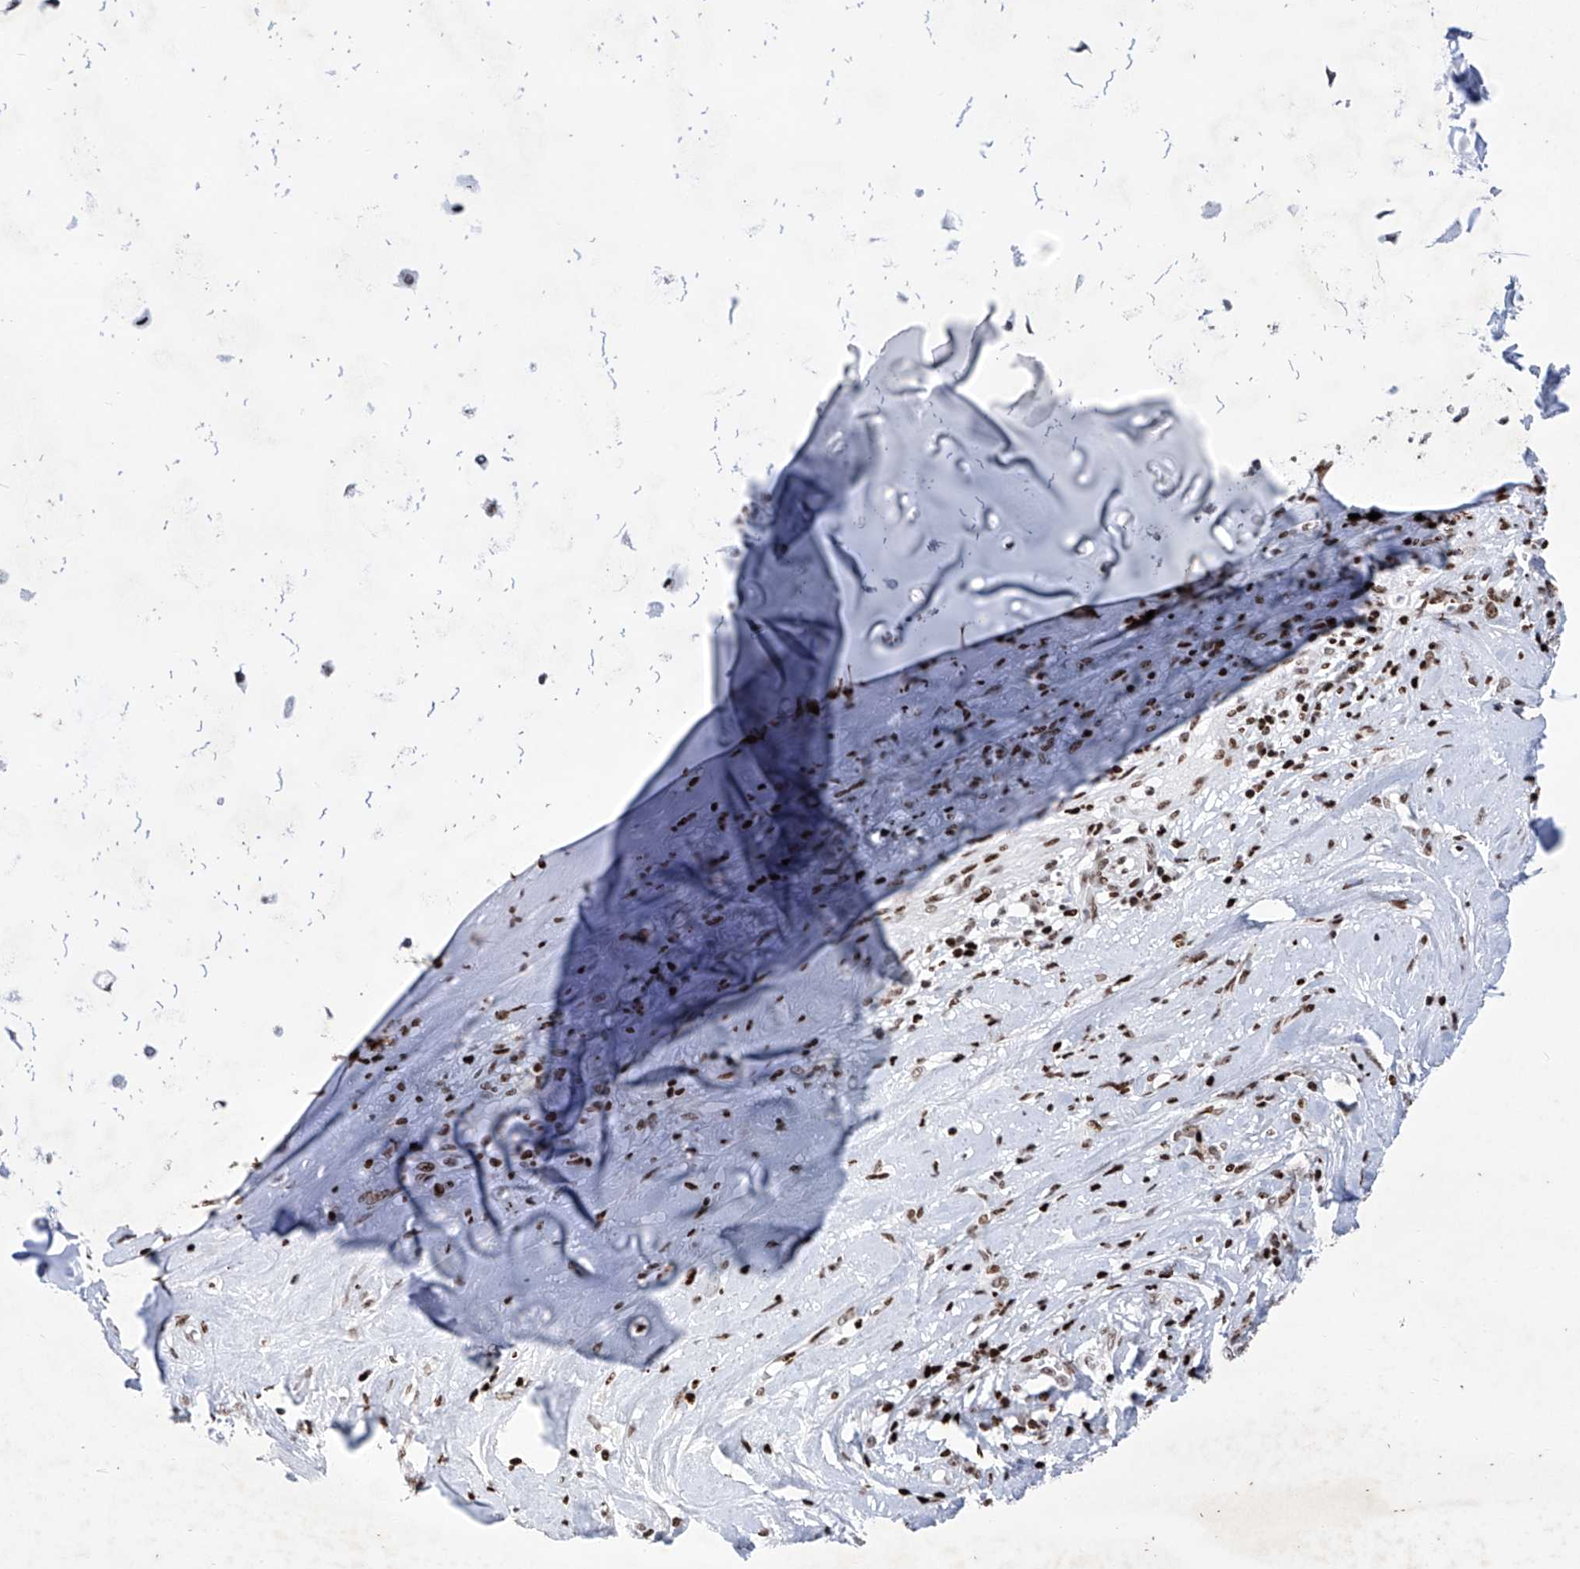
{"staining": {"intensity": "strong", "quantity": ">75%", "location": "nuclear"}, "tissue": "adipose tissue", "cell_type": "Adipocytes", "image_type": "normal", "snomed": [{"axis": "morphology", "description": "Normal tissue, NOS"}, {"axis": "morphology", "description": "Basal cell carcinoma"}, {"axis": "topography", "description": "Cartilage tissue"}, {"axis": "topography", "description": "Nasopharynx"}, {"axis": "topography", "description": "Oral tissue"}], "caption": "Adipocytes demonstrate strong nuclear expression in approximately >75% of cells in benign adipose tissue.", "gene": "HEY2", "patient": {"sex": "female", "age": 77}}